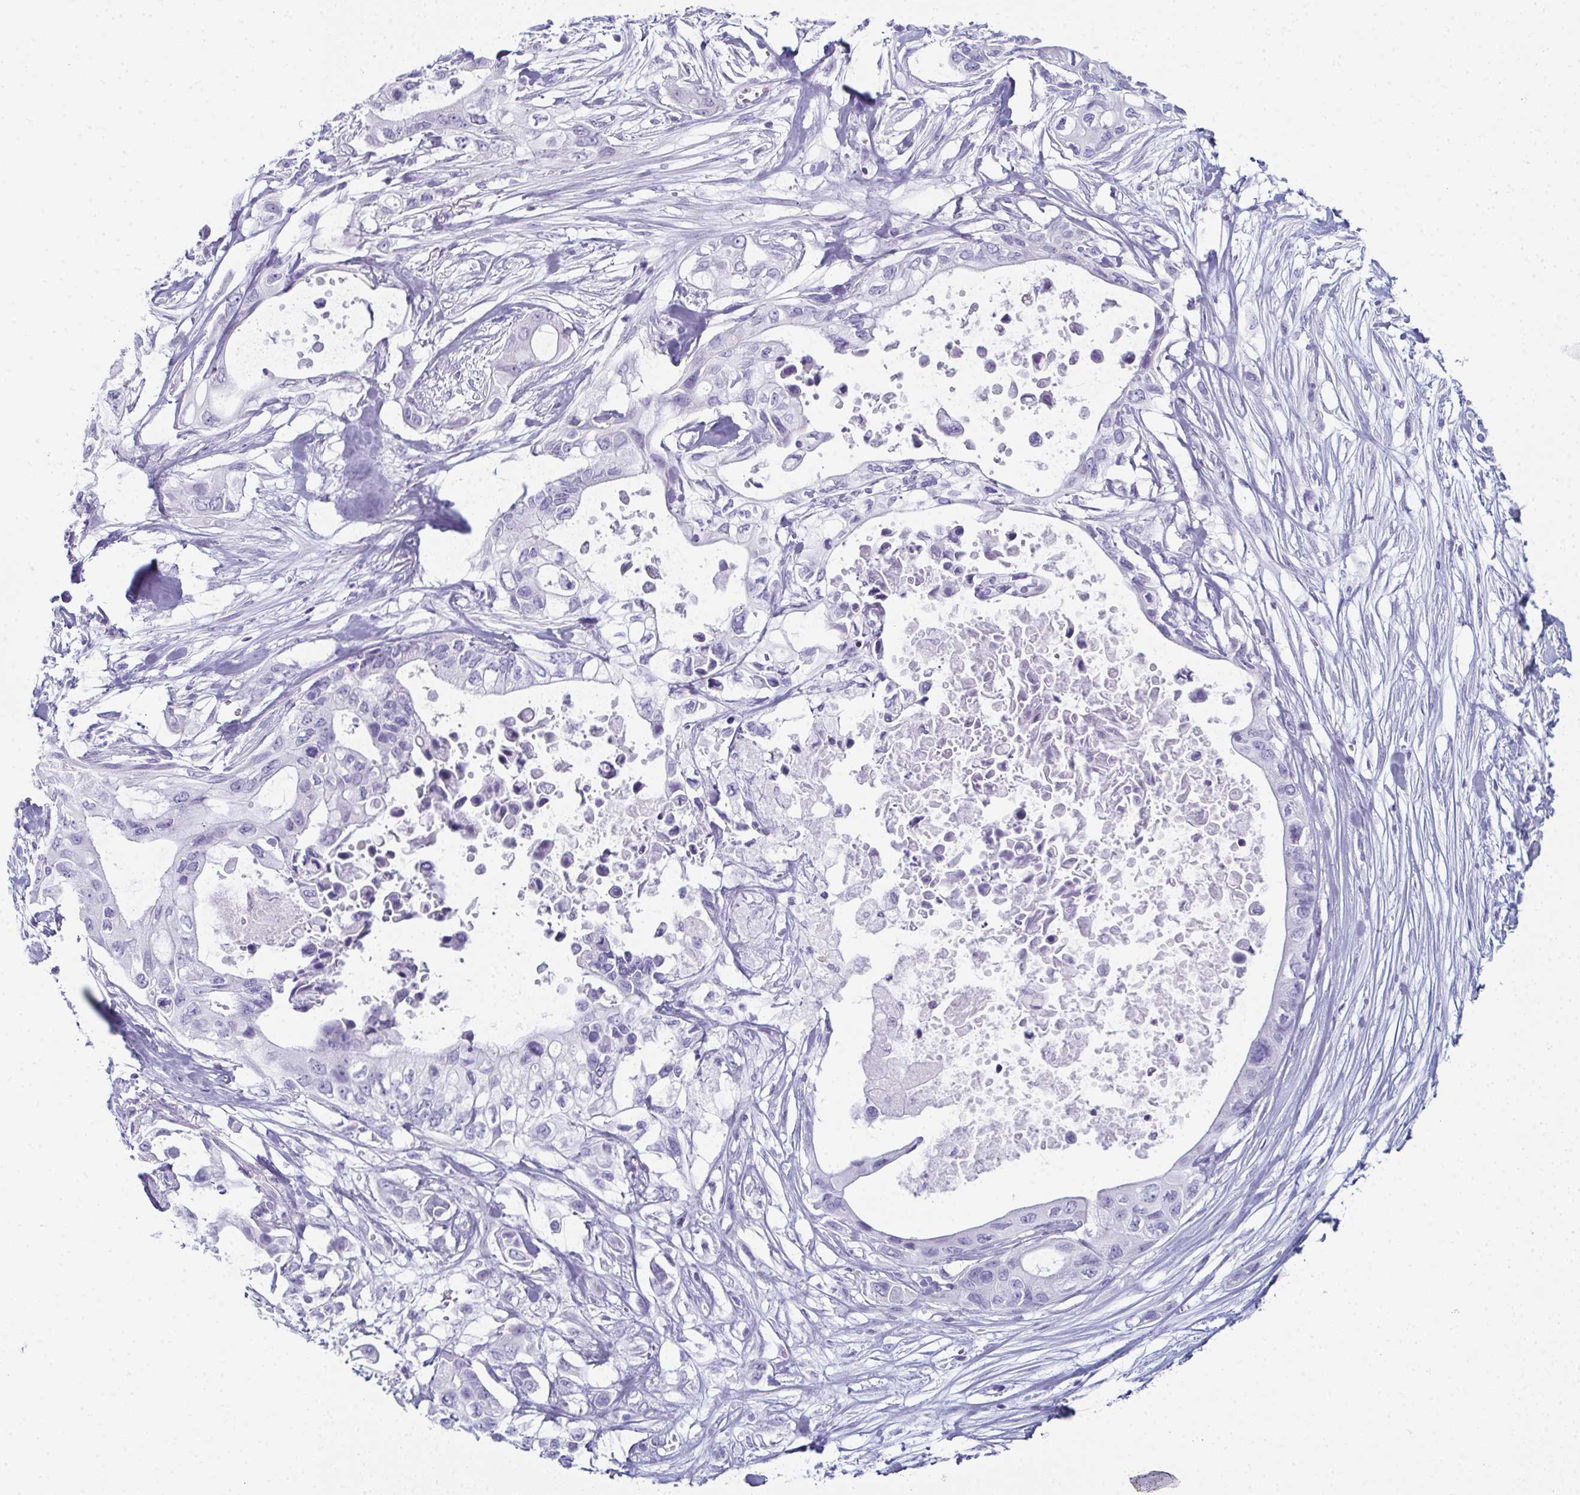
{"staining": {"intensity": "negative", "quantity": "none", "location": "none"}, "tissue": "pancreatic cancer", "cell_type": "Tumor cells", "image_type": "cancer", "snomed": [{"axis": "morphology", "description": "Adenocarcinoma, NOS"}, {"axis": "topography", "description": "Pancreas"}], "caption": "DAB (3,3'-diaminobenzidine) immunohistochemical staining of pancreatic cancer (adenocarcinoma) reveals no significant positivity in tumor cells.", "gene": "ENKUR", "patient": {"sex": "female", "age": 63}}